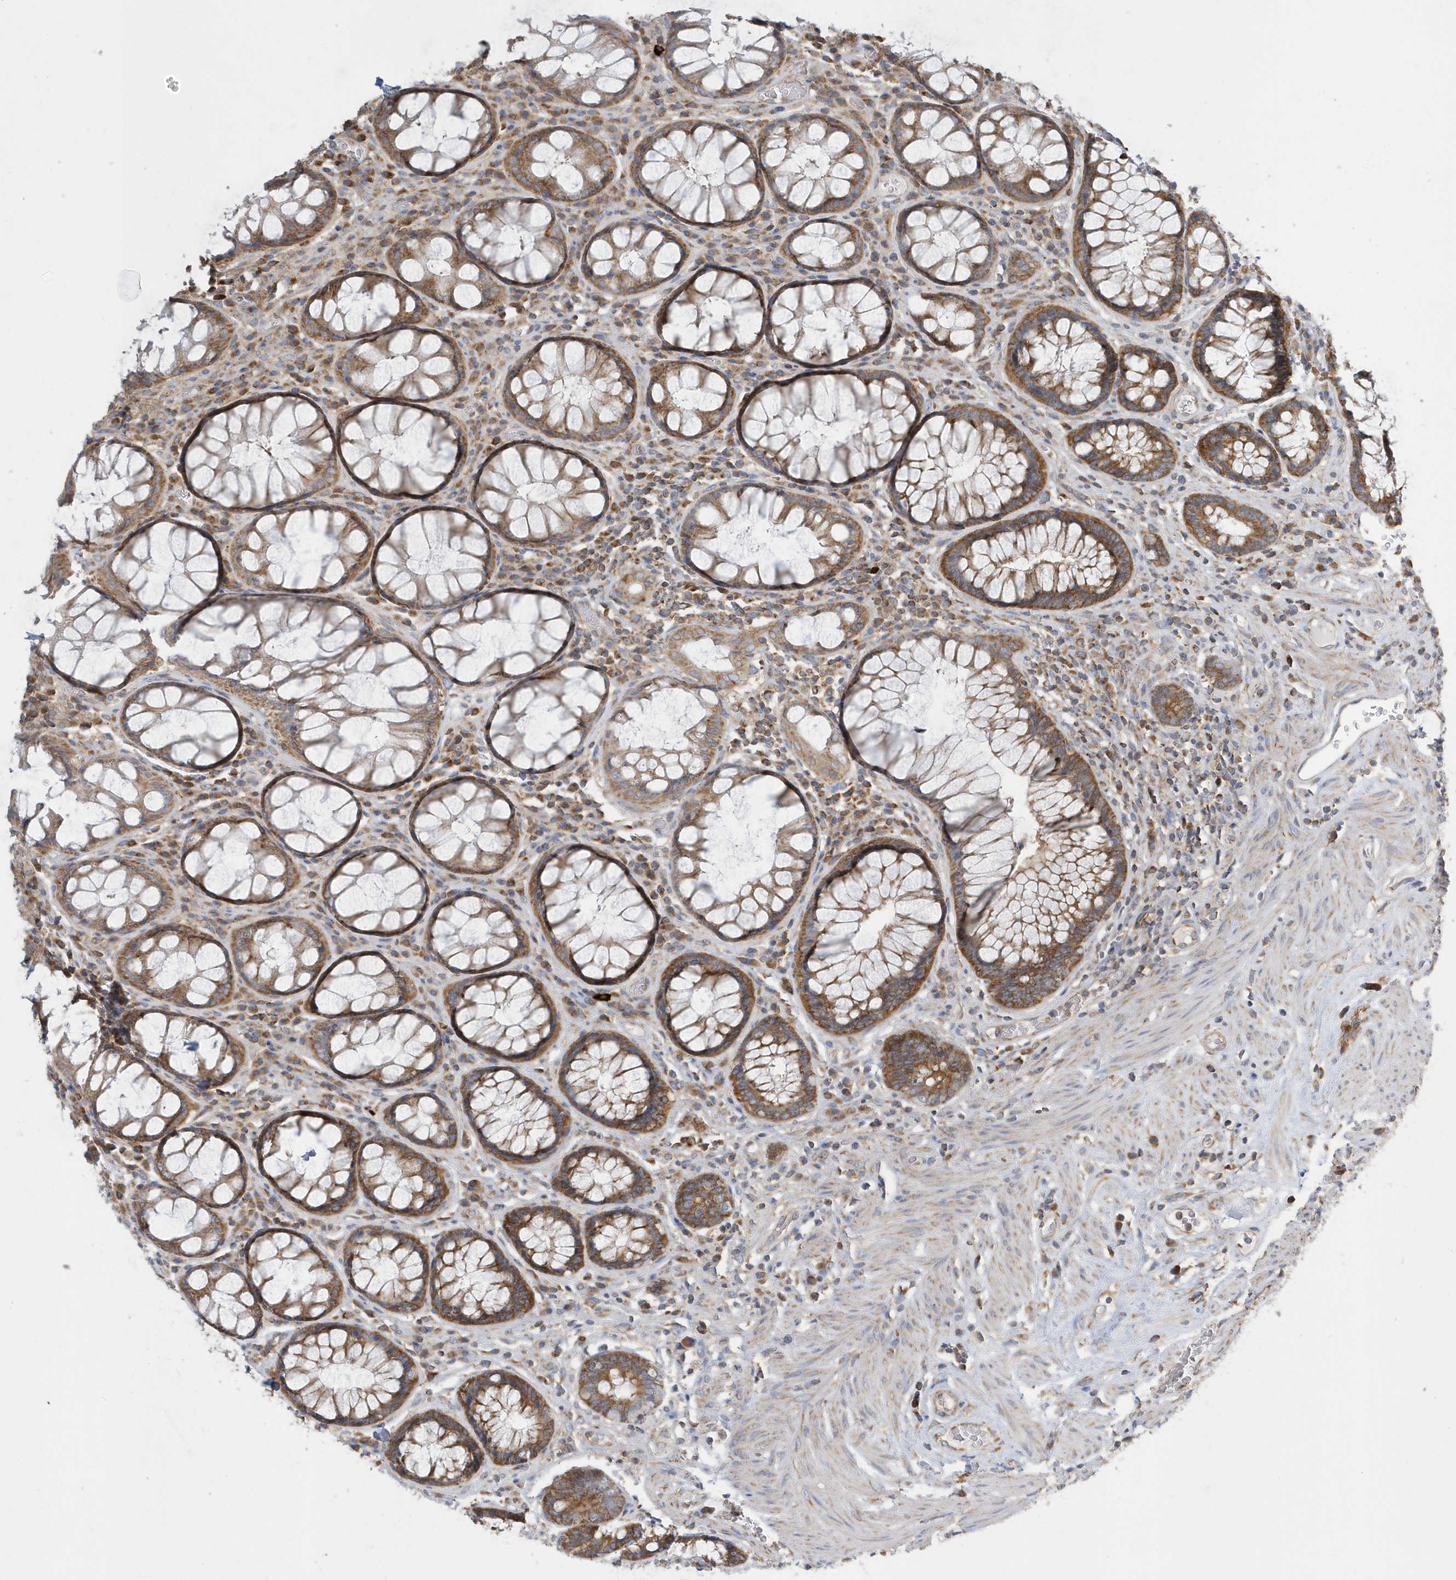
{"staining": {"intensity": "strong", "quantity": ">75%", "location": "cytoplasmic/membranous"}, "tissue": "rectum", "cell_type": "Glandular cells", "image_type": "normal", "snomed": [{"axis": "morphology", "description": "Normal tissue, NOS"}, {"axis": "topography", "description": "Rectum"}], "caption": "A brown stain highlights strong cytoplasmic/membranous expression of a protein in glandular cells of benign rectum. The staining was performed using DAB (3,3'-diaminobenzidine) to visualize the protein expression in brown, while the nuclei were stained in blue with hematoxylin (Magnification: 20x).", "gene": "SPATA5", "patient": {"sex": "male", "age": 64}}